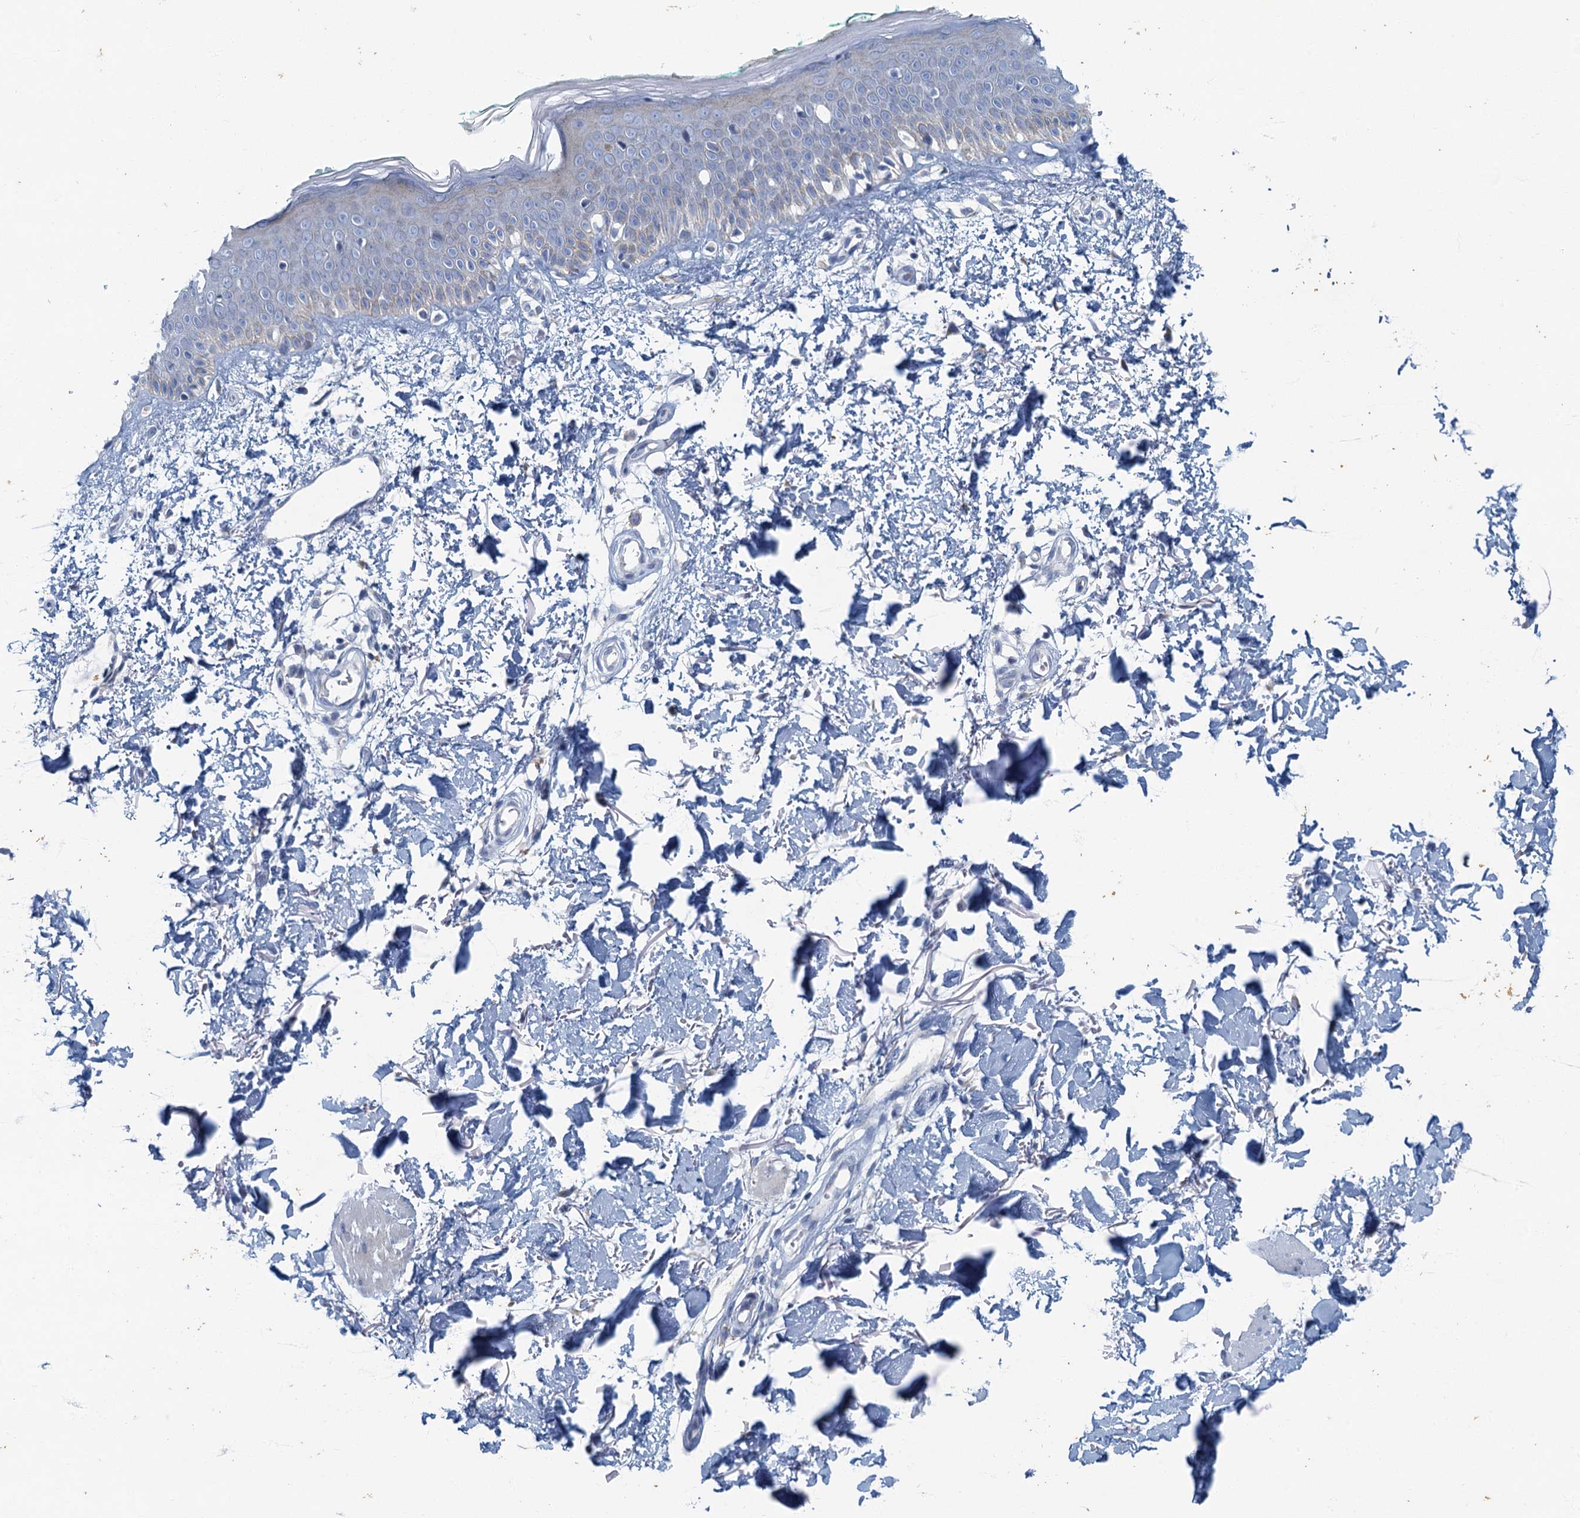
{"staining": {"intensity": "negative", "quantity": "none", "location": "none"}, "tissue": "skin", "cell_type": "Fibroblasts", "image_type": "normal", "snomed": [{"axis": "morphology", "description": "Normal tissue, NOS"}, {"axis": "topography", "description": "Skin"}], "caption": "Immunohistochemical staining of normal human skin demonstrates no significant expression in fibroblasts.", "gene": "ANKDD1A", "patient": {"sex": "male", "age": 62}}